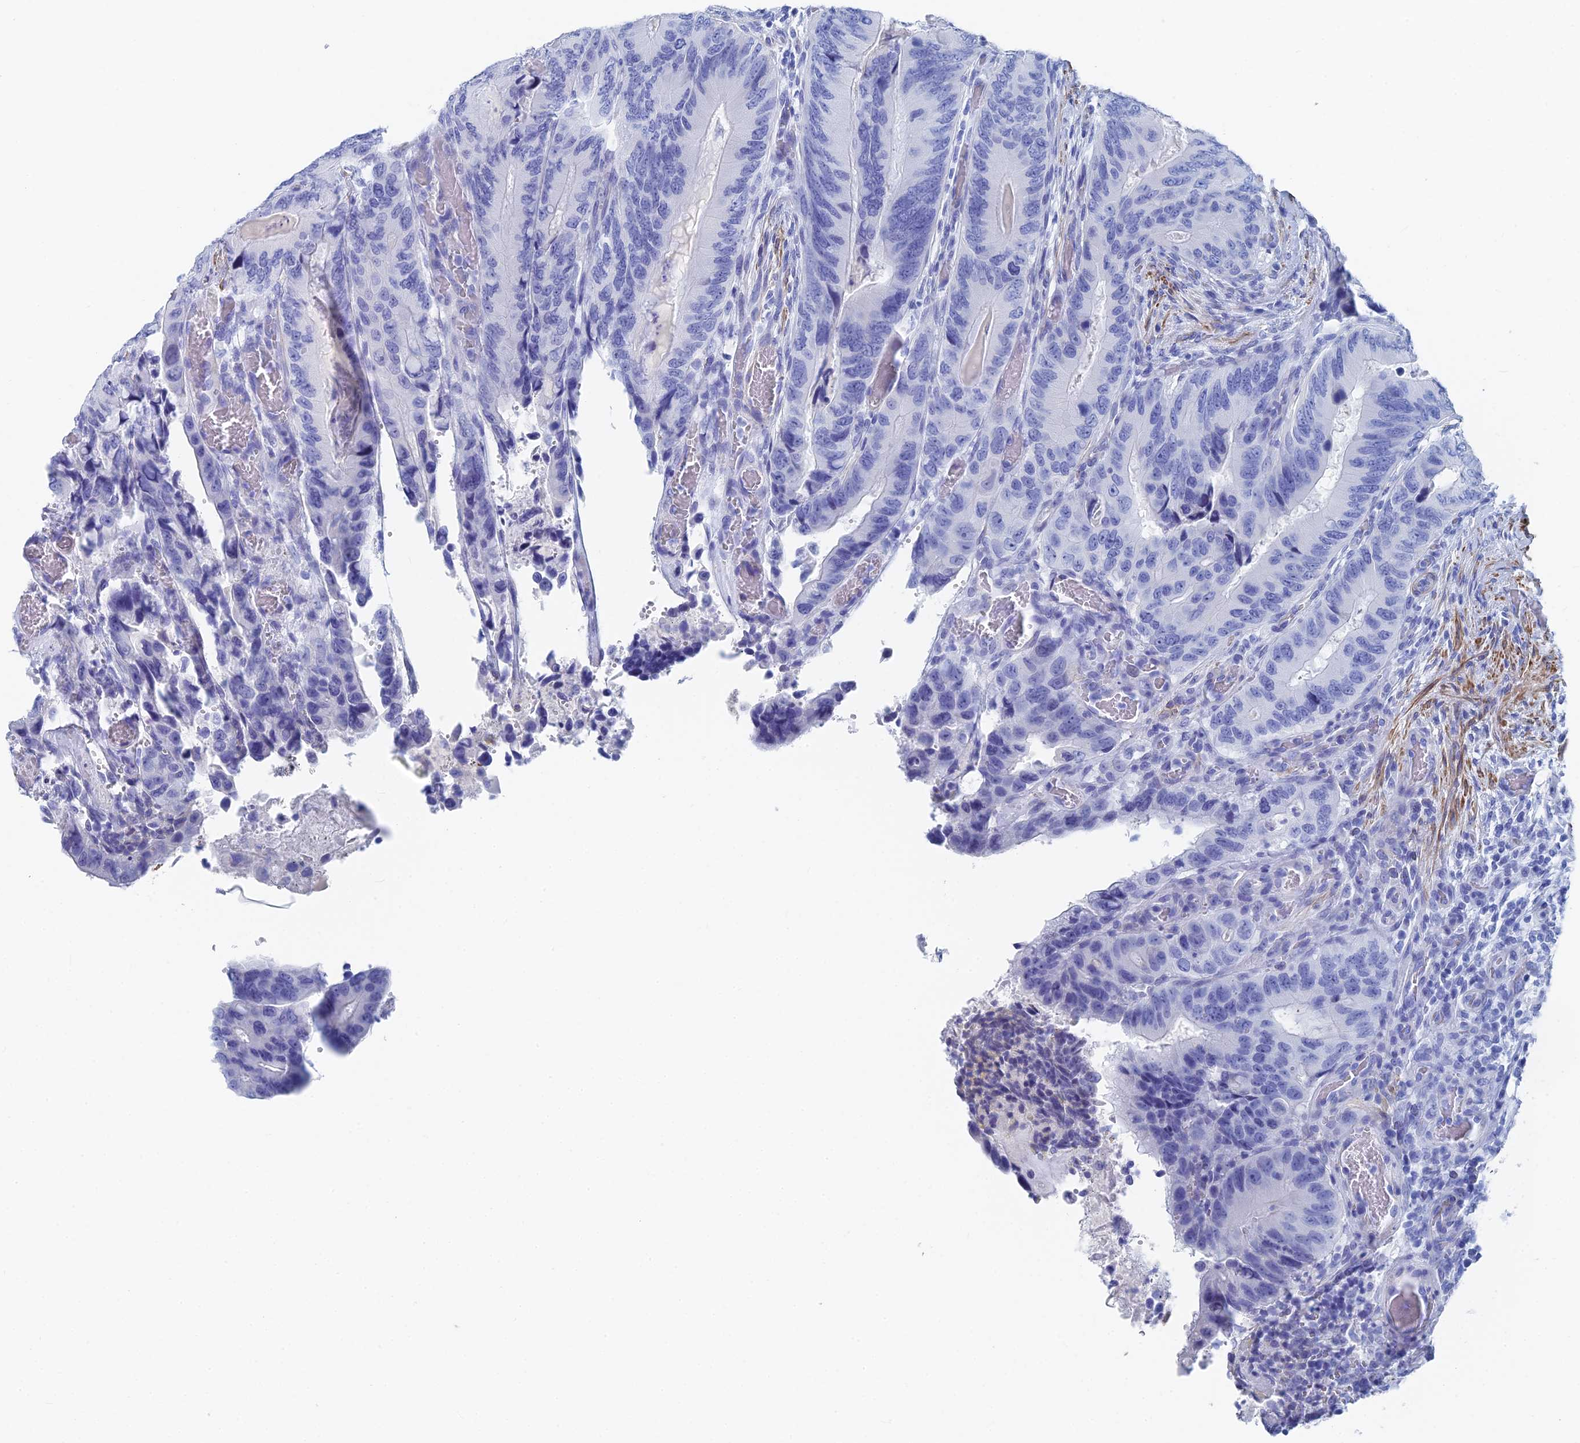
{"staining": {"intensity": "negative", "quantity": "none", "location": "none"}, "tissue": "colorectal cancer", "cell_type": "Tumor cells", "image_type": "cancer", "snomed": [{"axis": "morphology", "description": "Adenocarcinoma, NOS"}, {"axis": "topography", "description": "Colon"}], "caption": "Tumor cells are negative for protein expression in human colorectal cancer (adenocarcinoma).", "gene": "KCNK18", "patient": {"sex": "male", "age": 84}}